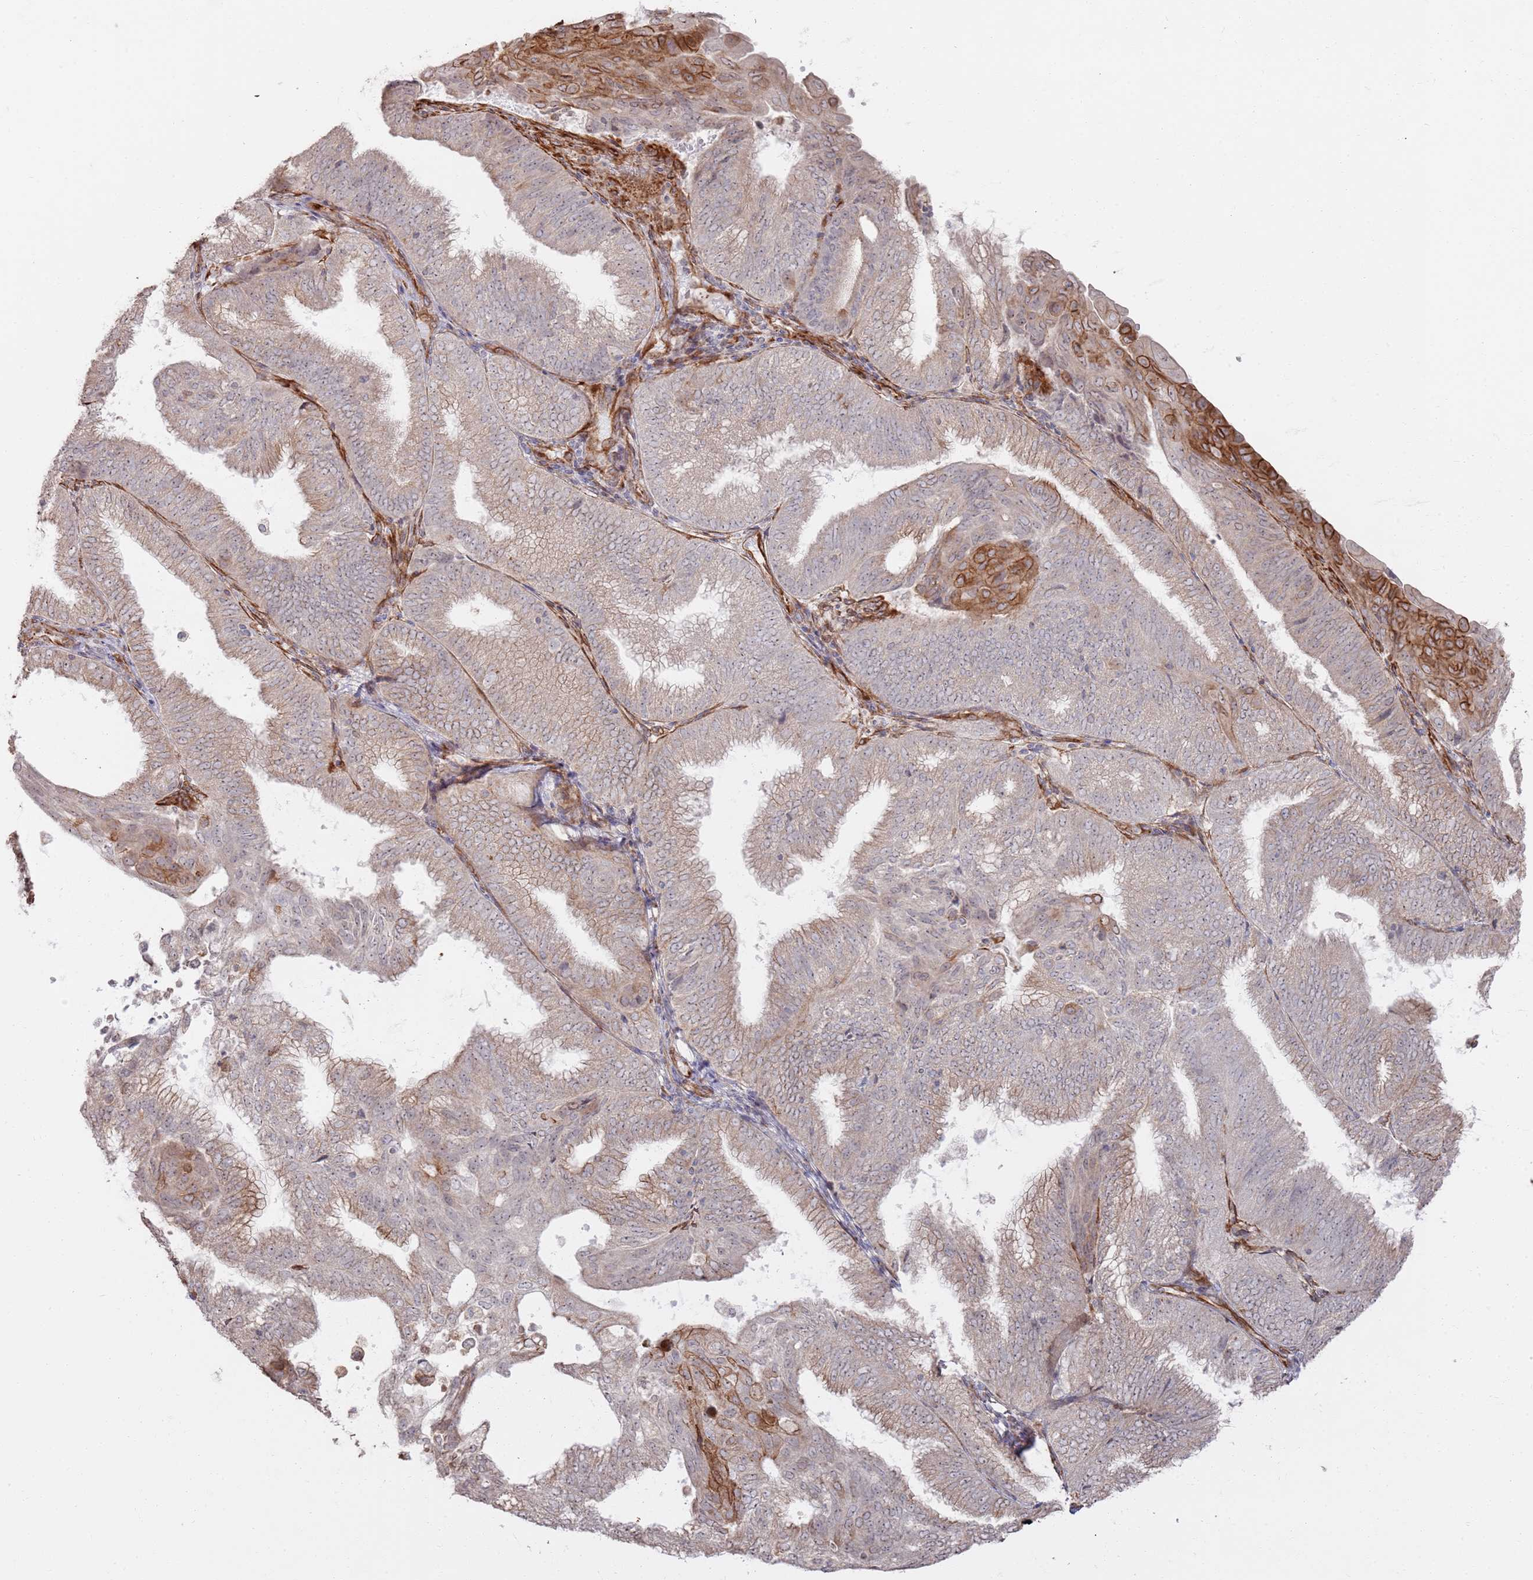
{"staining": {"intensity": "moderate", "quantity": "<25%", "location": "cytoplasmic/membranous"}, "tissue": "endometrial cancer", "cell_type": "Tumor cells", "image_type": "cancer", "snomed": [{"axis": "morphology", "description": "Adenocarcinoma, NOS"}, {"axis": "topography", "description": "Endometrium"}], "caption": "Moderate cytoplasmic/membranous protein expression is seen in about <25% of tumor cells in adenocarcinoma (endometrial). (IHC, brightfield microscopy, high magnification).", "gene": "PHF21A", "patient": {"sex": "female", "age": 49}}